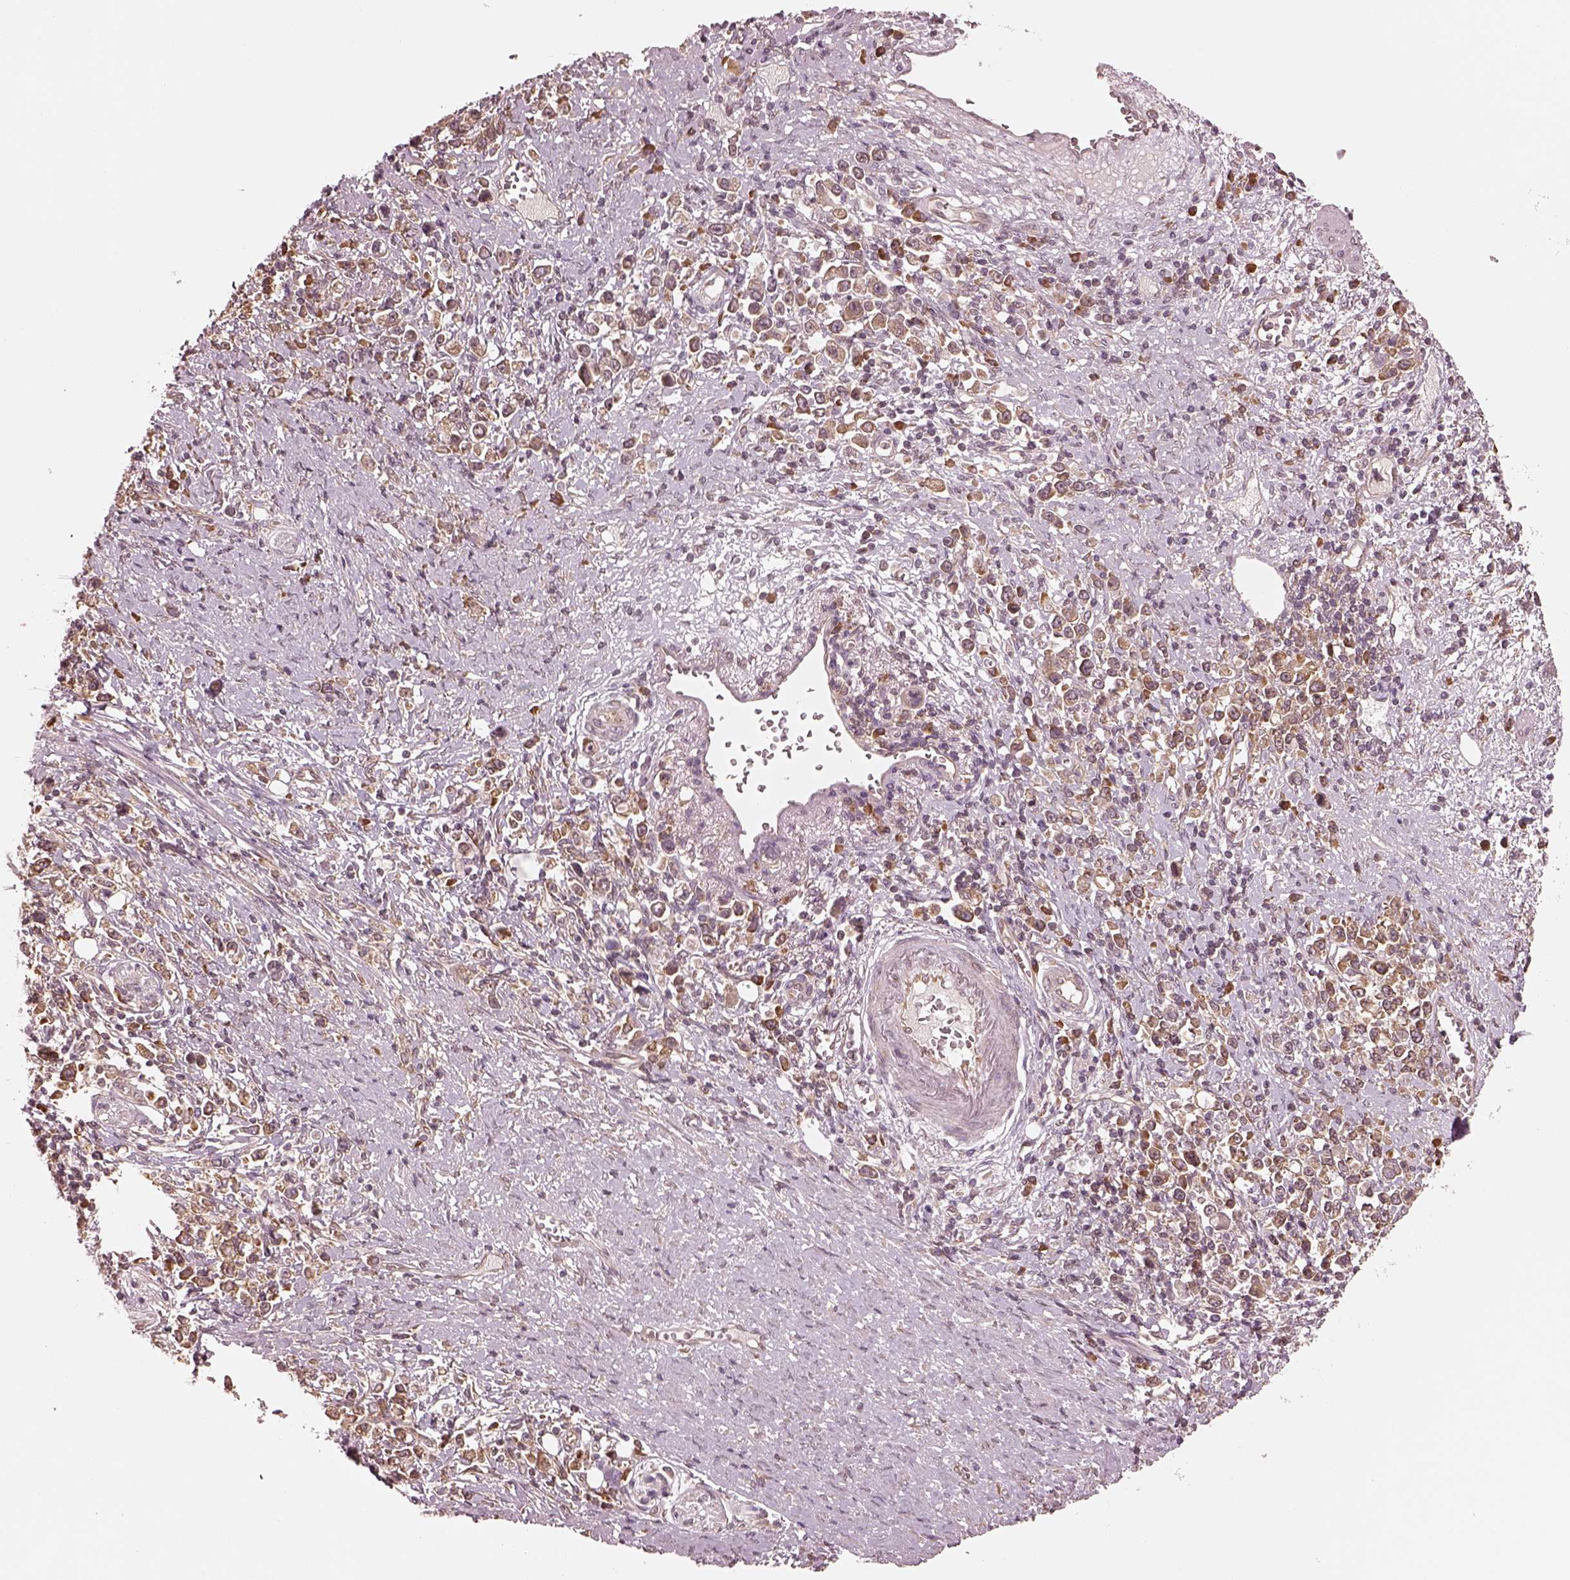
{"staining": {"intensity": "moderate", "quantity": ">75%", "location": "cytoplasmic/membranous"}, "tissue": "stomach cancer", "cell_type": "Tumor cells", "image_type": "cancer", "snomed": [{"axis": "morphology", "description": "Adenocarcinoma, NOS"}, {"axis": "topography", "description": "Stomach"}], "caption": "Adenocarcinoma (stomach) tissue exhibits moderate cytoplasmic/membranous expression in approximately >75% of tumor cells, visualized by immunohistochemistry.", "gene": "RPS5", "patient": {"sex": "male", "age": 63}}